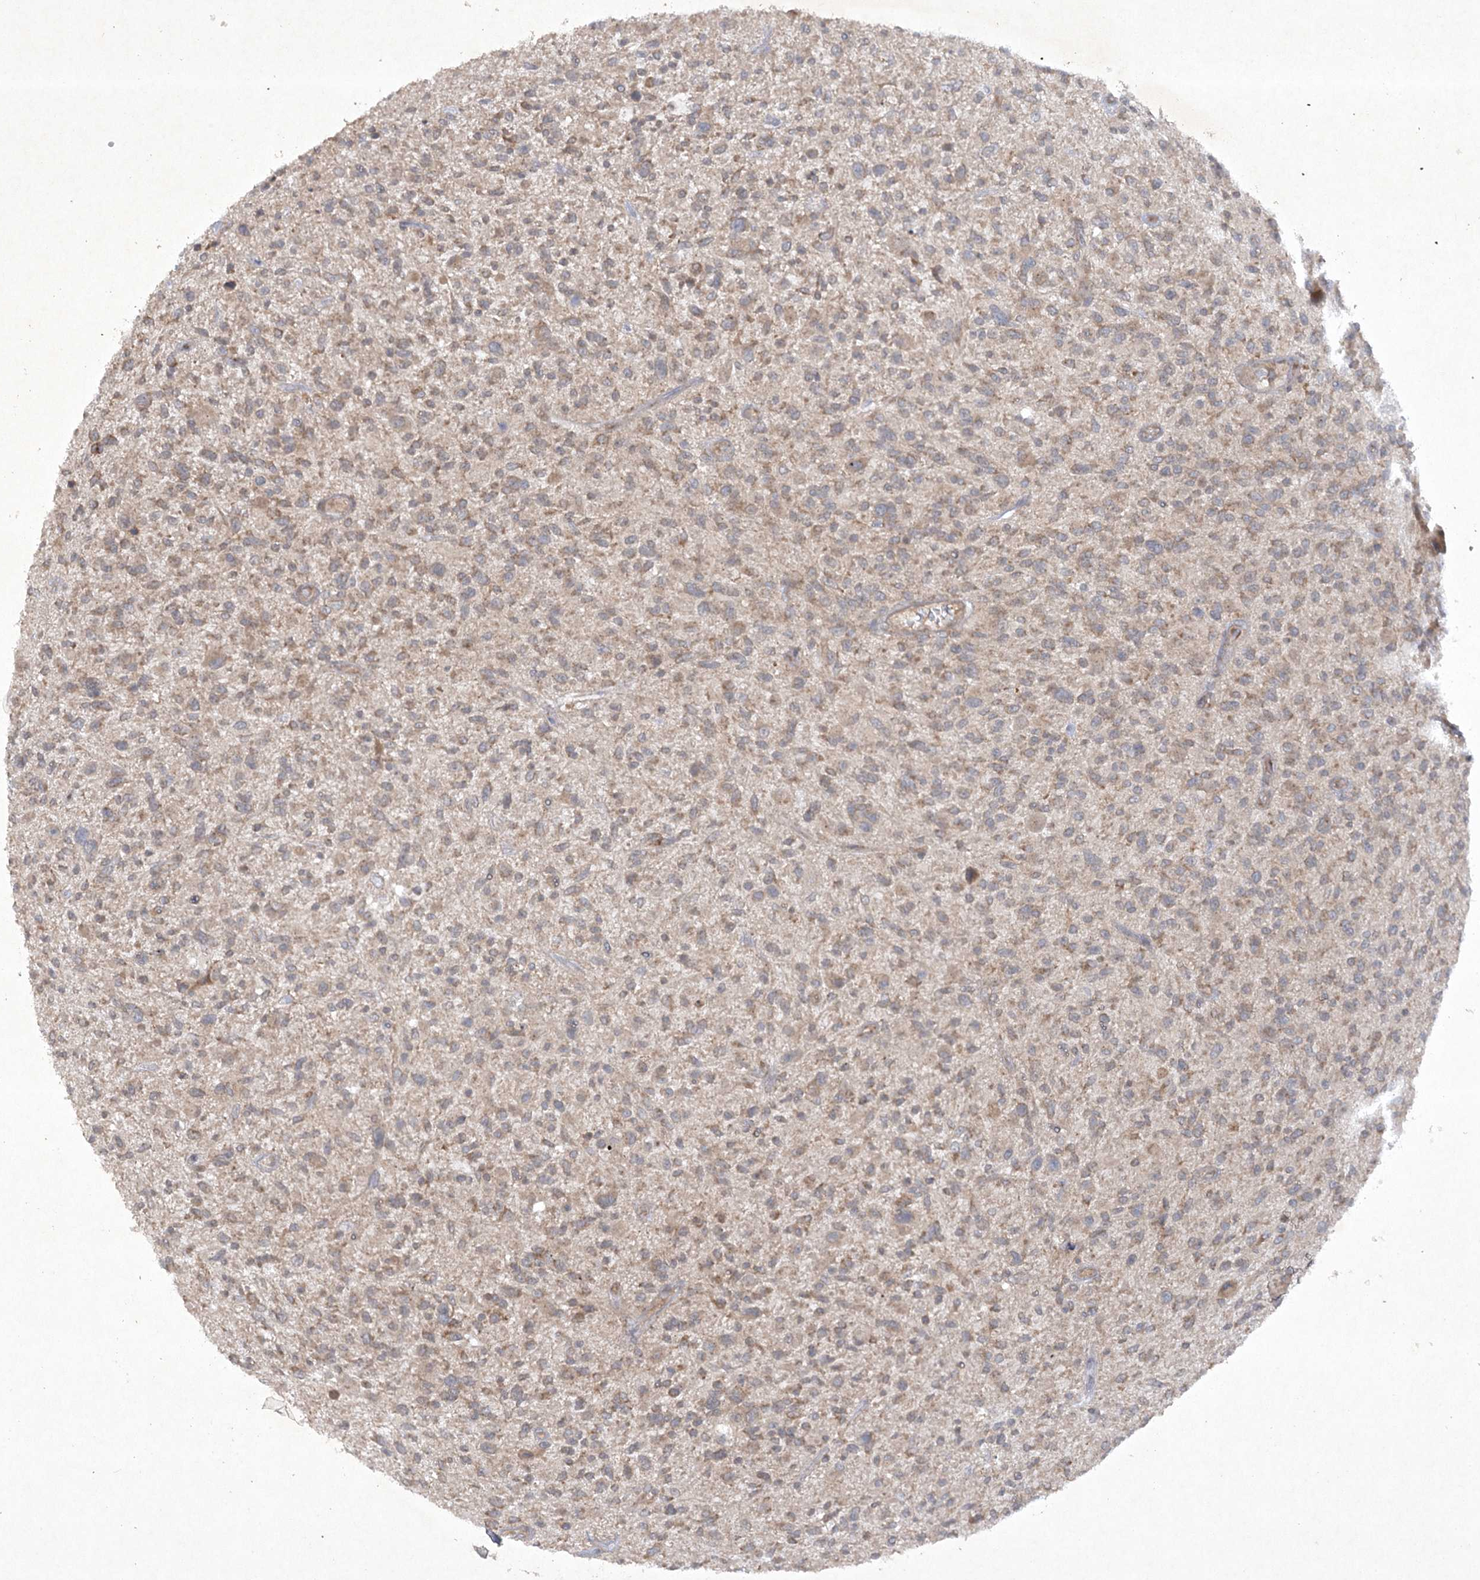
{"staining": {"intensity": "moderate", "quantity": "25%-75%", "location": "cytoplasmic/membranous"}, "tissue": "glioma", "cell_type": "Tumor cells", "image_type": "cancer", "snomed": [{"axis": "morphology", "description": "Glioma, malignant, High grade"}, {"axis": "topography", "description": "Brain"}], "caption": "High-magnification brightfield microscopy of glioma stained with DAB (3,3'-diaminobenzidine) (brown) and counterstained with hematoxylin (blue). tumor cells exhibit moderate cytoplasmic/membranous staining is present in approximately25%-75% of cells. The protein of interest is stained brown, and the nuclei are stained in blue (DAB (3,3'-diaminobenzidine) IHC with brightfield microscopy, high magnification).", "gene": "TRAF3IP1", "patient": {"sex": "male", "age": 47}}